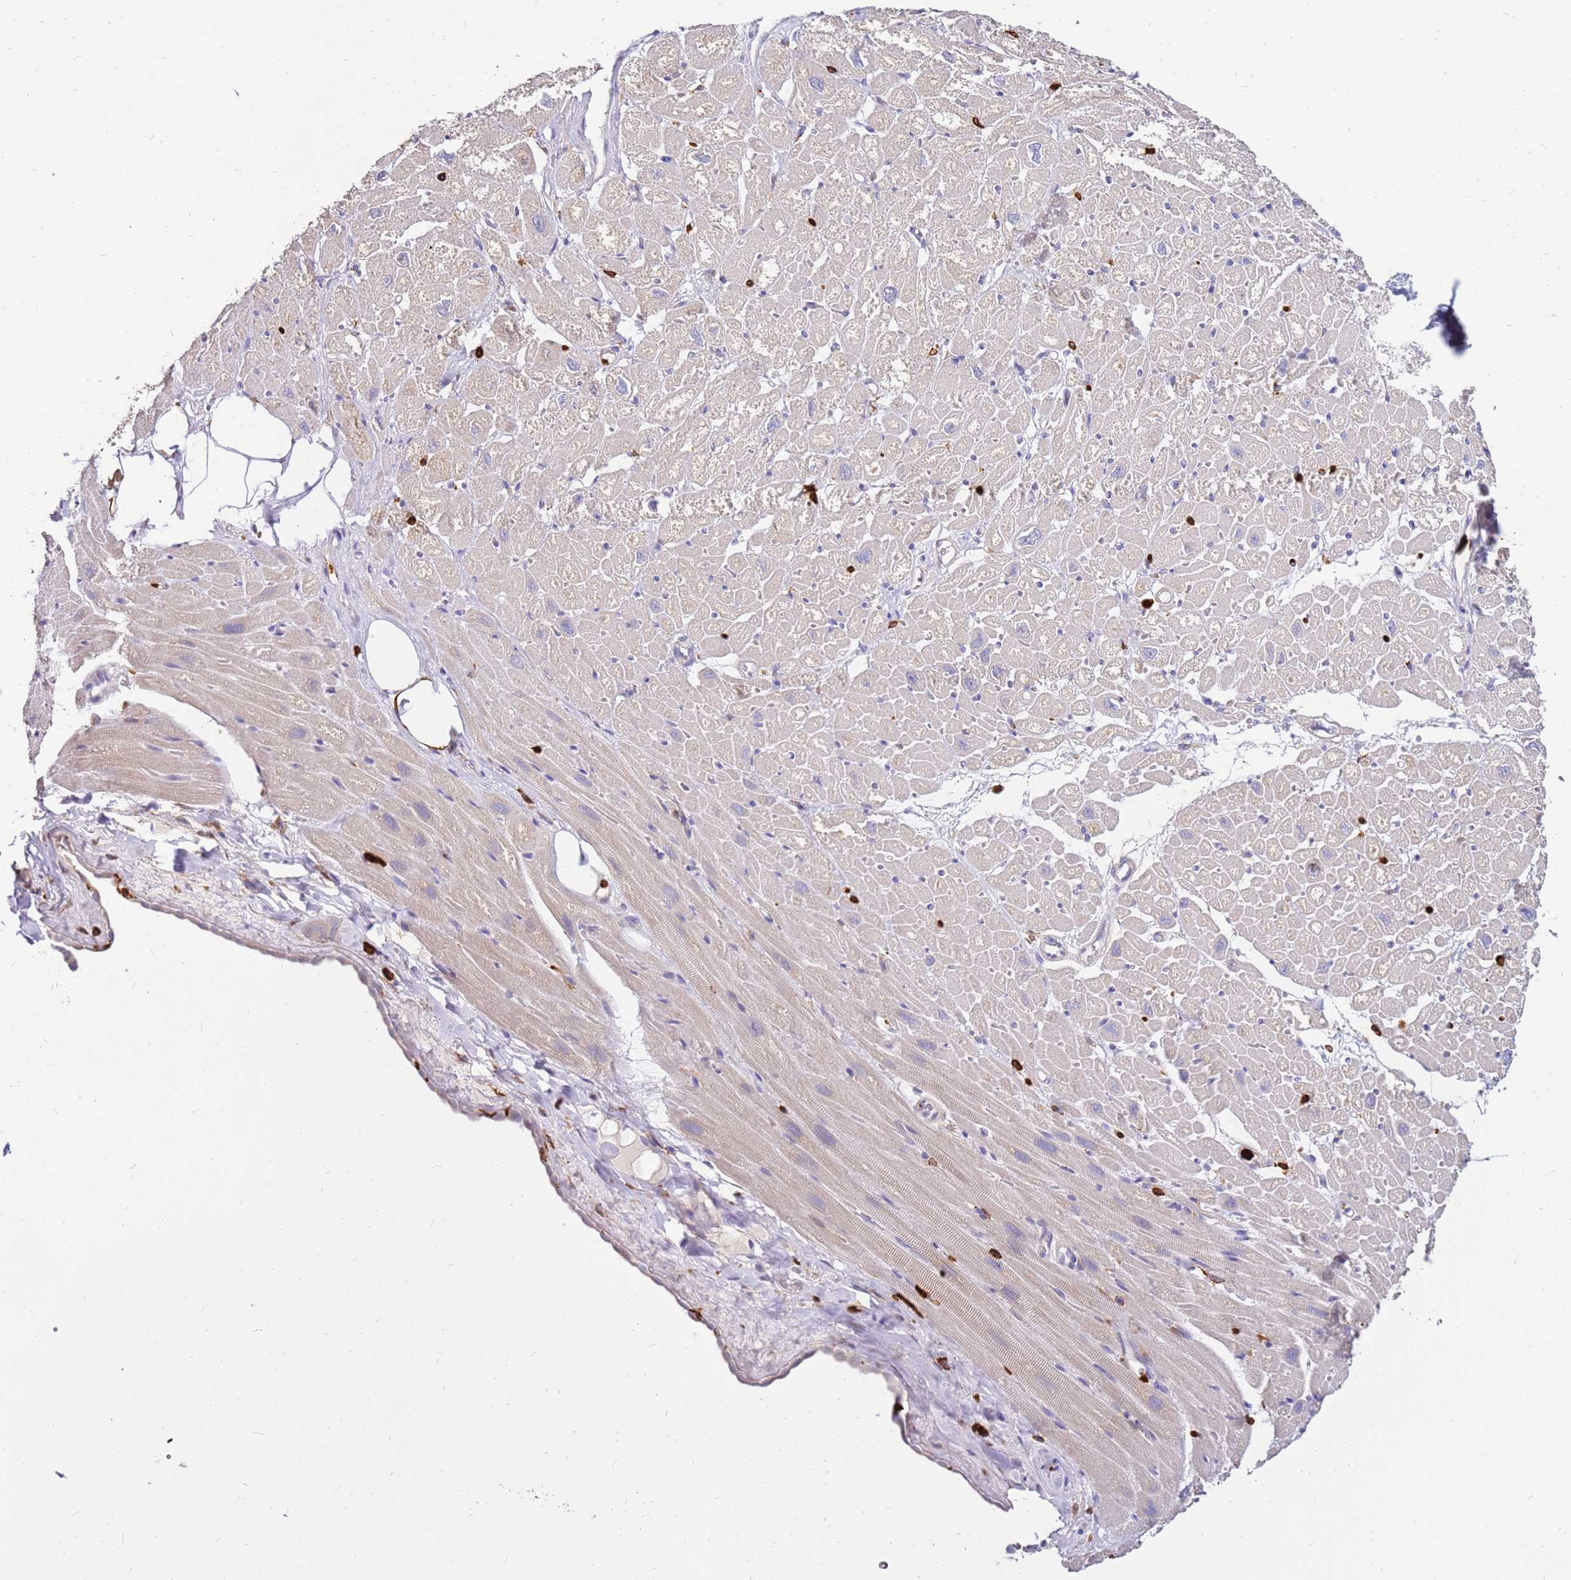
{"staining": {"intensity": "negative", "quantity": "none", "location": "none"}, "tissue": "heart muscle", "cell_type": "Cardiomyocytes", "image_type": "normal", "snomed": [{"axis": "morphology", "description": "Normal tissue, NOS"}, {"axis": "topography", "description": "Heart"}], "caption": "Immunohistochemical staining of normal human heart muscle demonstrates no significant expression in cardiomyocytes.", "gene": "CORO1A", "patient": {"sex": "male", "age": 50}}